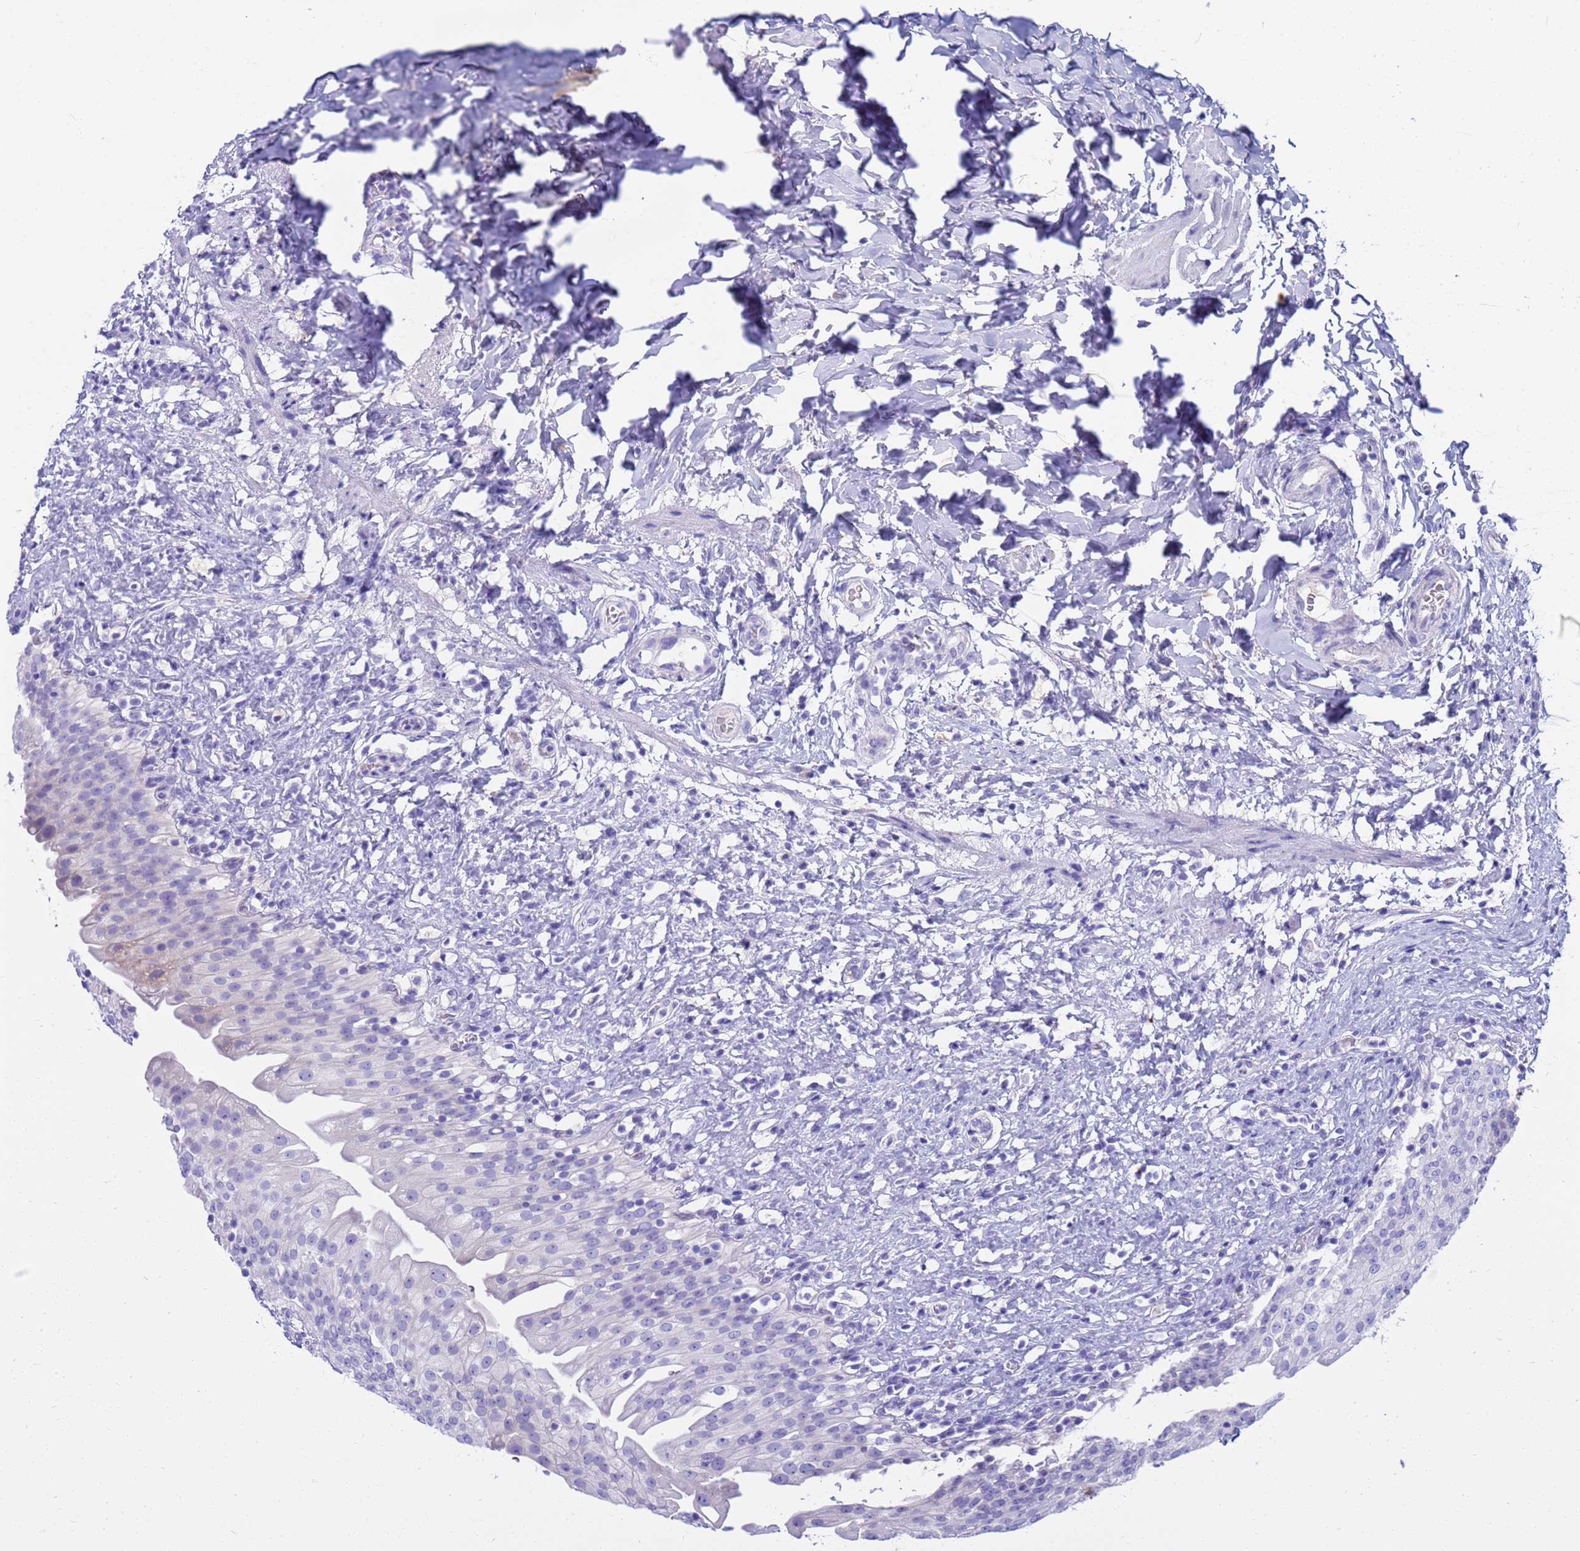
{"staining": {"intensity": "negative", "quantity": "none", "location": "none"}, "tissue": "urinary bladder", "cell_type": "Urothelial cells", "image_type": "normal", "snomed": [{"axis": "morphology", "description": "Normal tissue, NOS"}, {"axis": "topography", "description": "Urinary bladder"}], "caption": "Immunohistochemistry (IHC) micrograph of normal urinary bladder stained for a protein (brown), which displays no positivity in urothelial cells. Brightfield microscopy of immunohistochemistry stained with DAB (brown) and hematoxylin (blue), captured at high magnification.", "gene": "SYCN", "patient": {"sex": "female", "age": 27}}